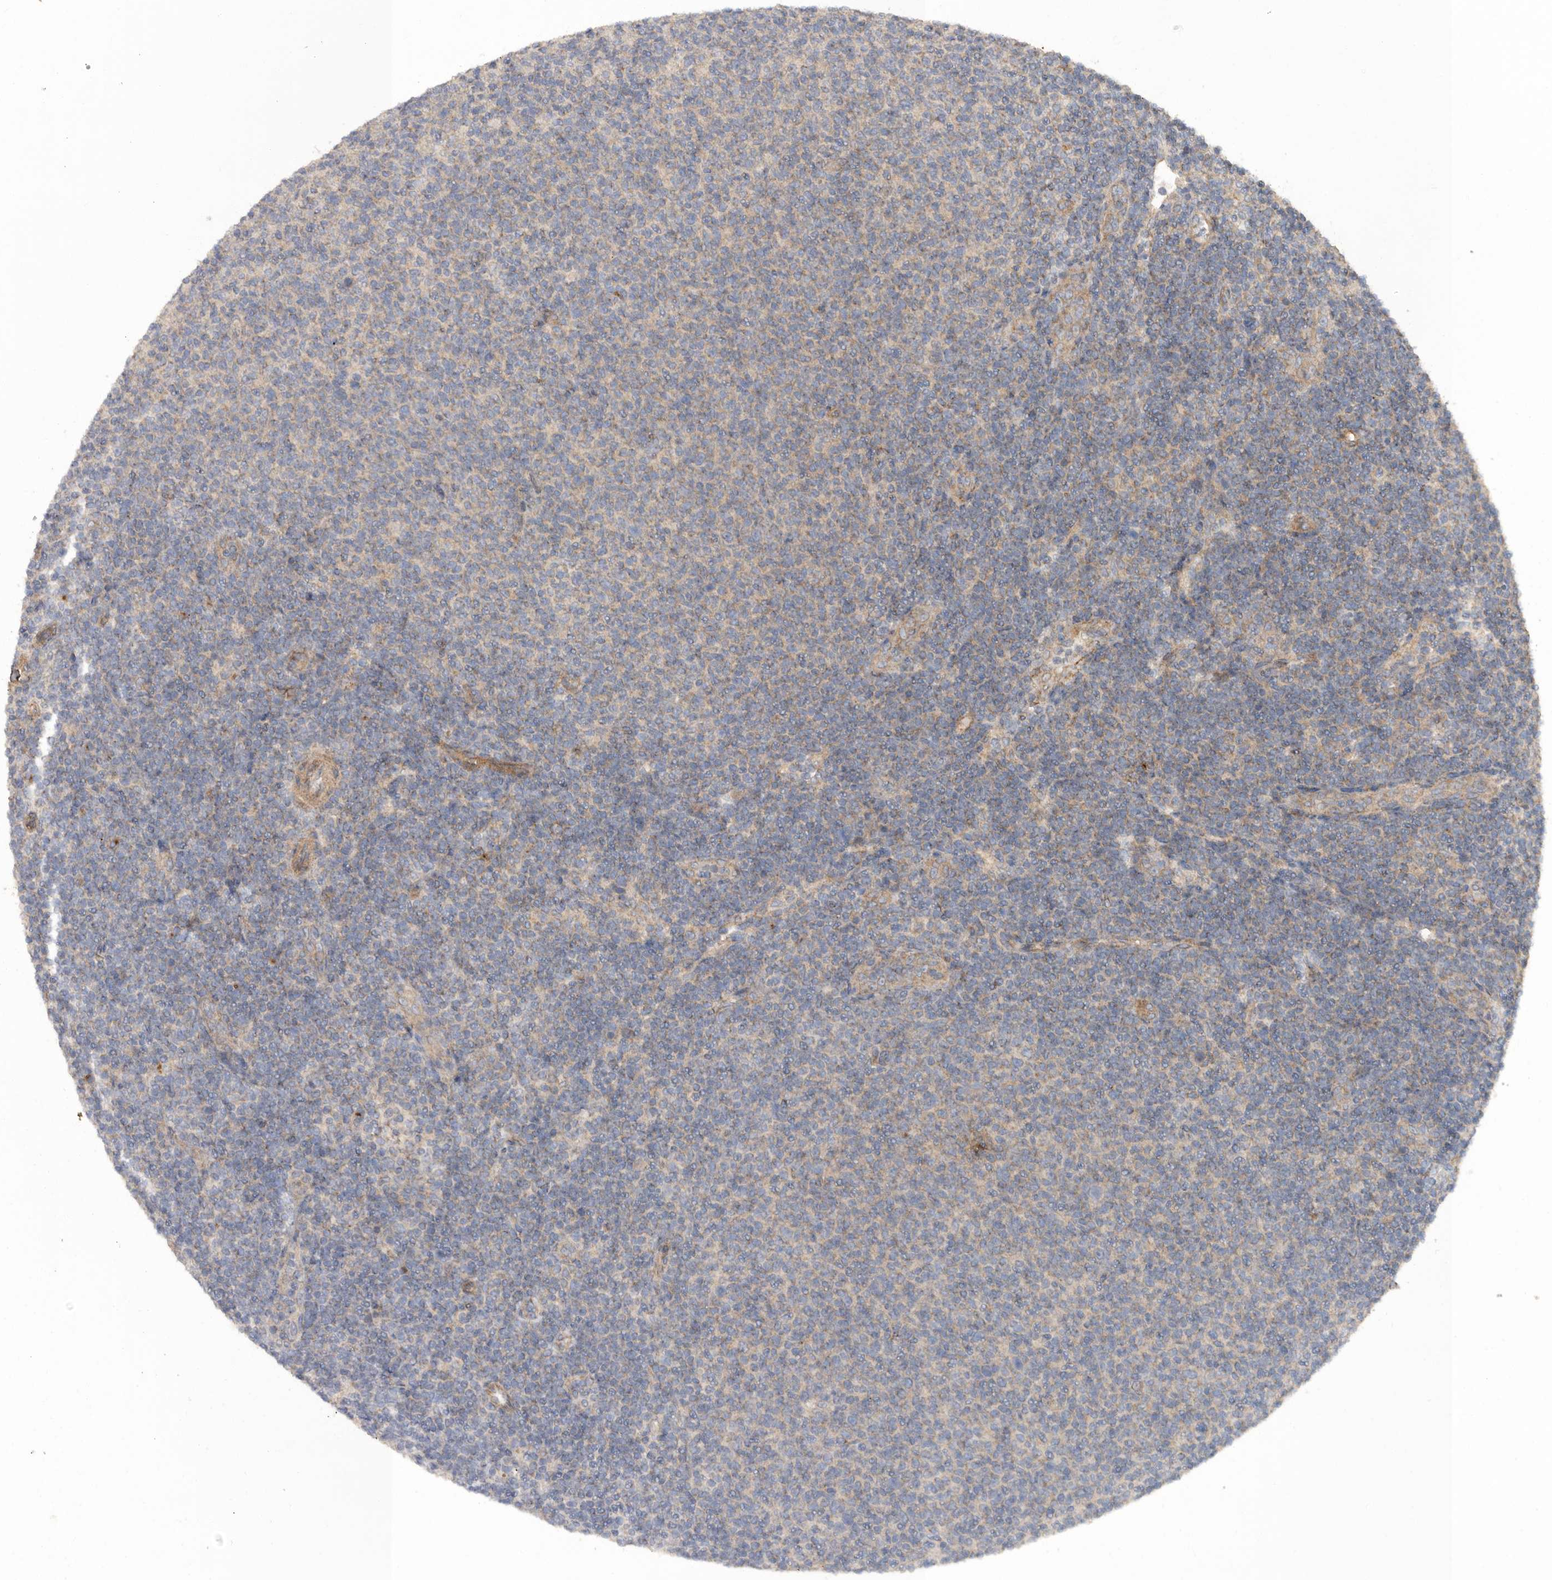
{"staining": {"intensity": "negative", "quantity": "none", "location": "none"}, "tissue": "lymphoma", "cell_type": "Tumor cells", "image_type": "cancer", "snomed": [{"axis": "morphology", "description": "Malignant lymphoma, non-Hodgkin's type, Low grade"}, {"axis": "topography", "description": "Lymph node"}], "caption": "Tumor cells show no significant staining in low-grade malignant lymphoma, non-Hodgkin's type.", "gene": "PODXL2", "patient": {"sex": "male", "age": 66}}